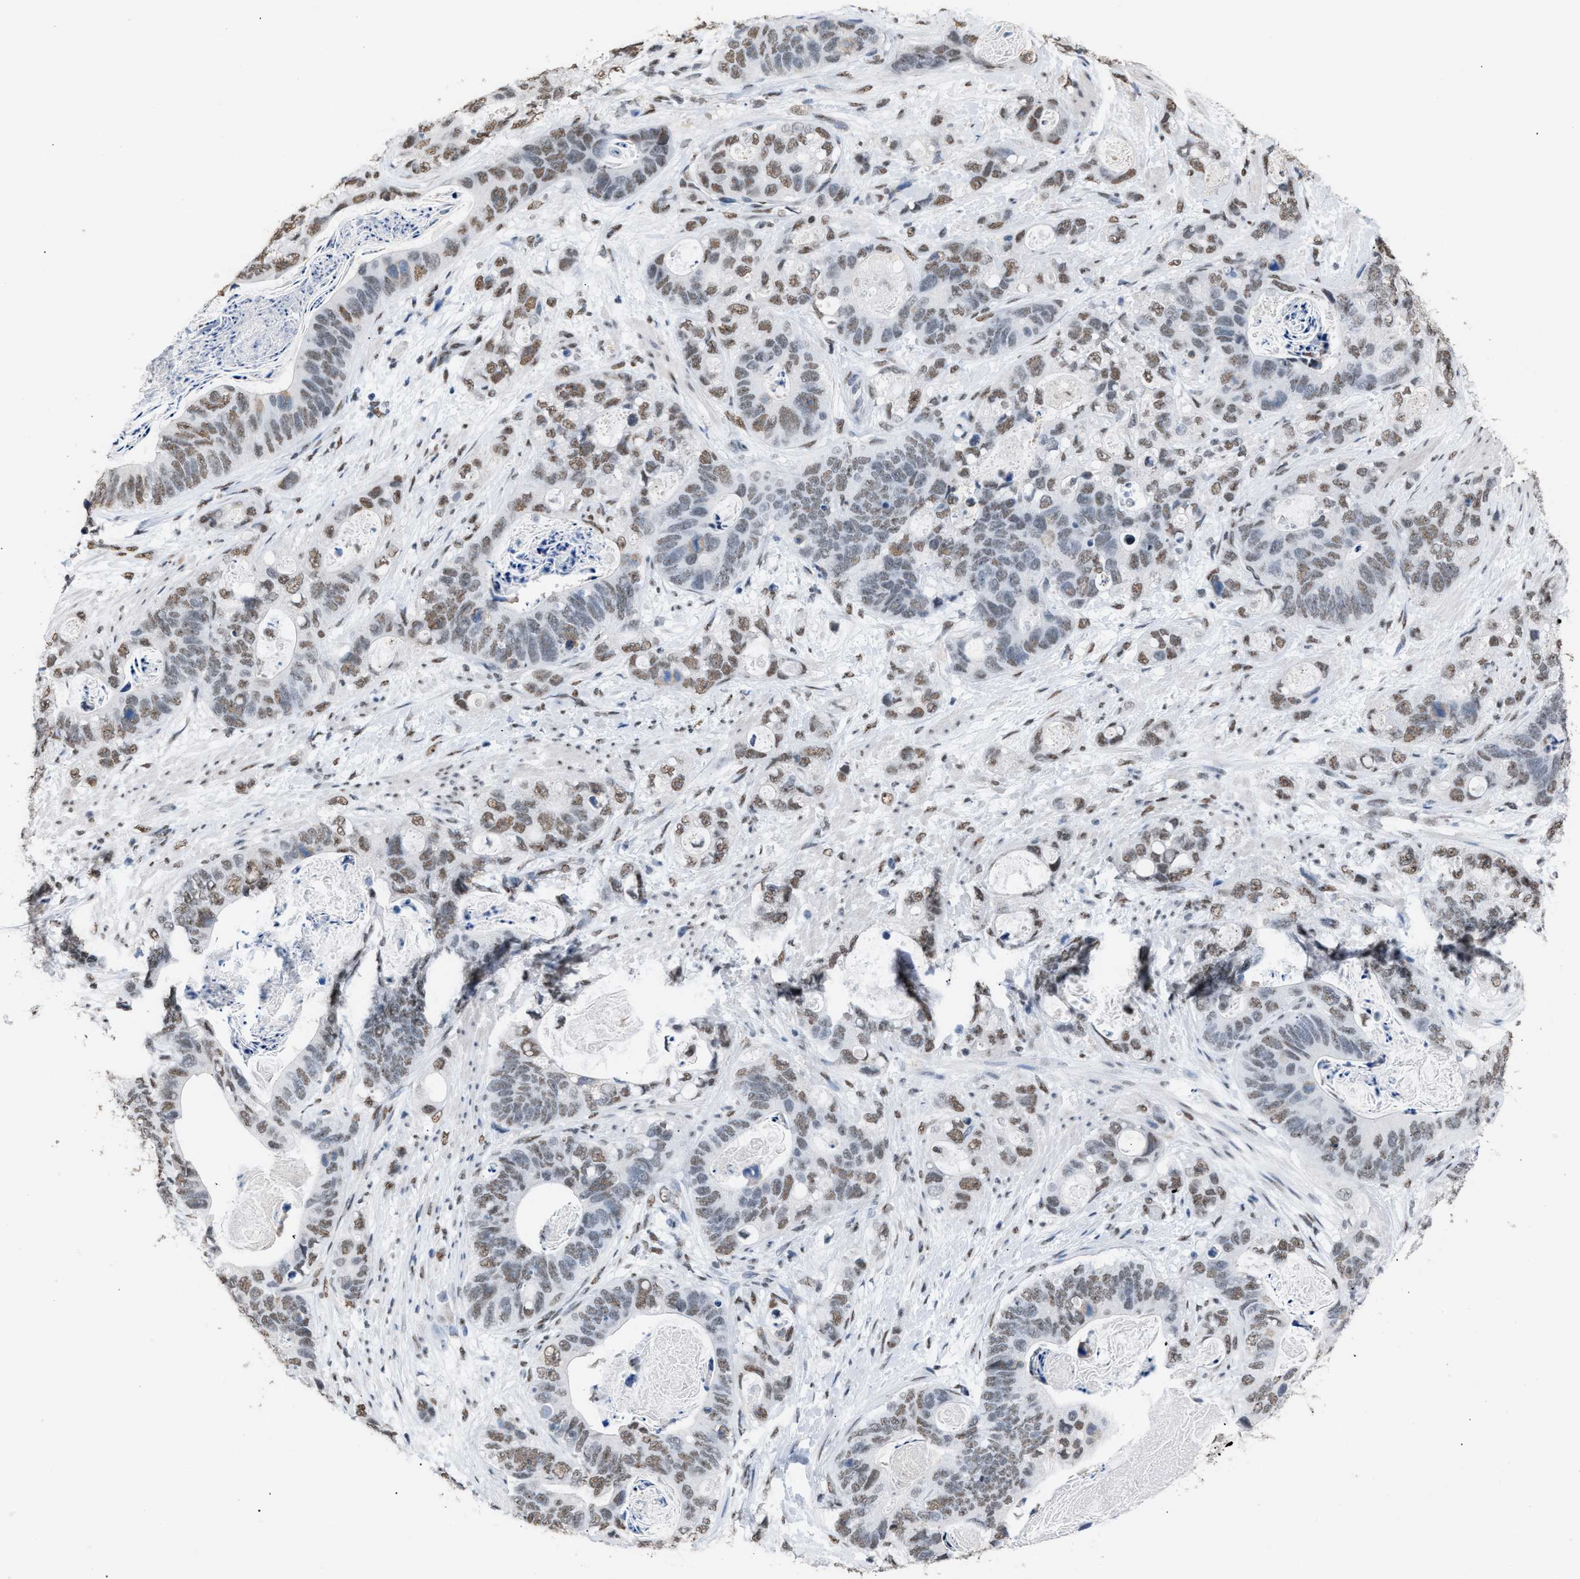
{"staining": {"intensity": "moderate", "quantity": ">75%", "location": "nuclear"}, "tissue": "stomach cancer", "cell_type": "Tumor cells", "image_type": "cancer", "snomed": [{"axis": "morphology", "description": "Normal tissue, NOS"}, {"axis": "morphology", "description": "Adenocarcinoma, NOS"}, {"axis": "topography", "description": "Stomach"}], "caption": "Protein staining by immunohistochemistry (IHC) demonstrates moderate nuclear expression in about >75% of tumor cells in stomach cancer (adenocarcinoma). (DAB IHC with brightfield microscopy, high magnification).", "gene": "CCAR2", "patient": {"sex": "female", "age": 89}}